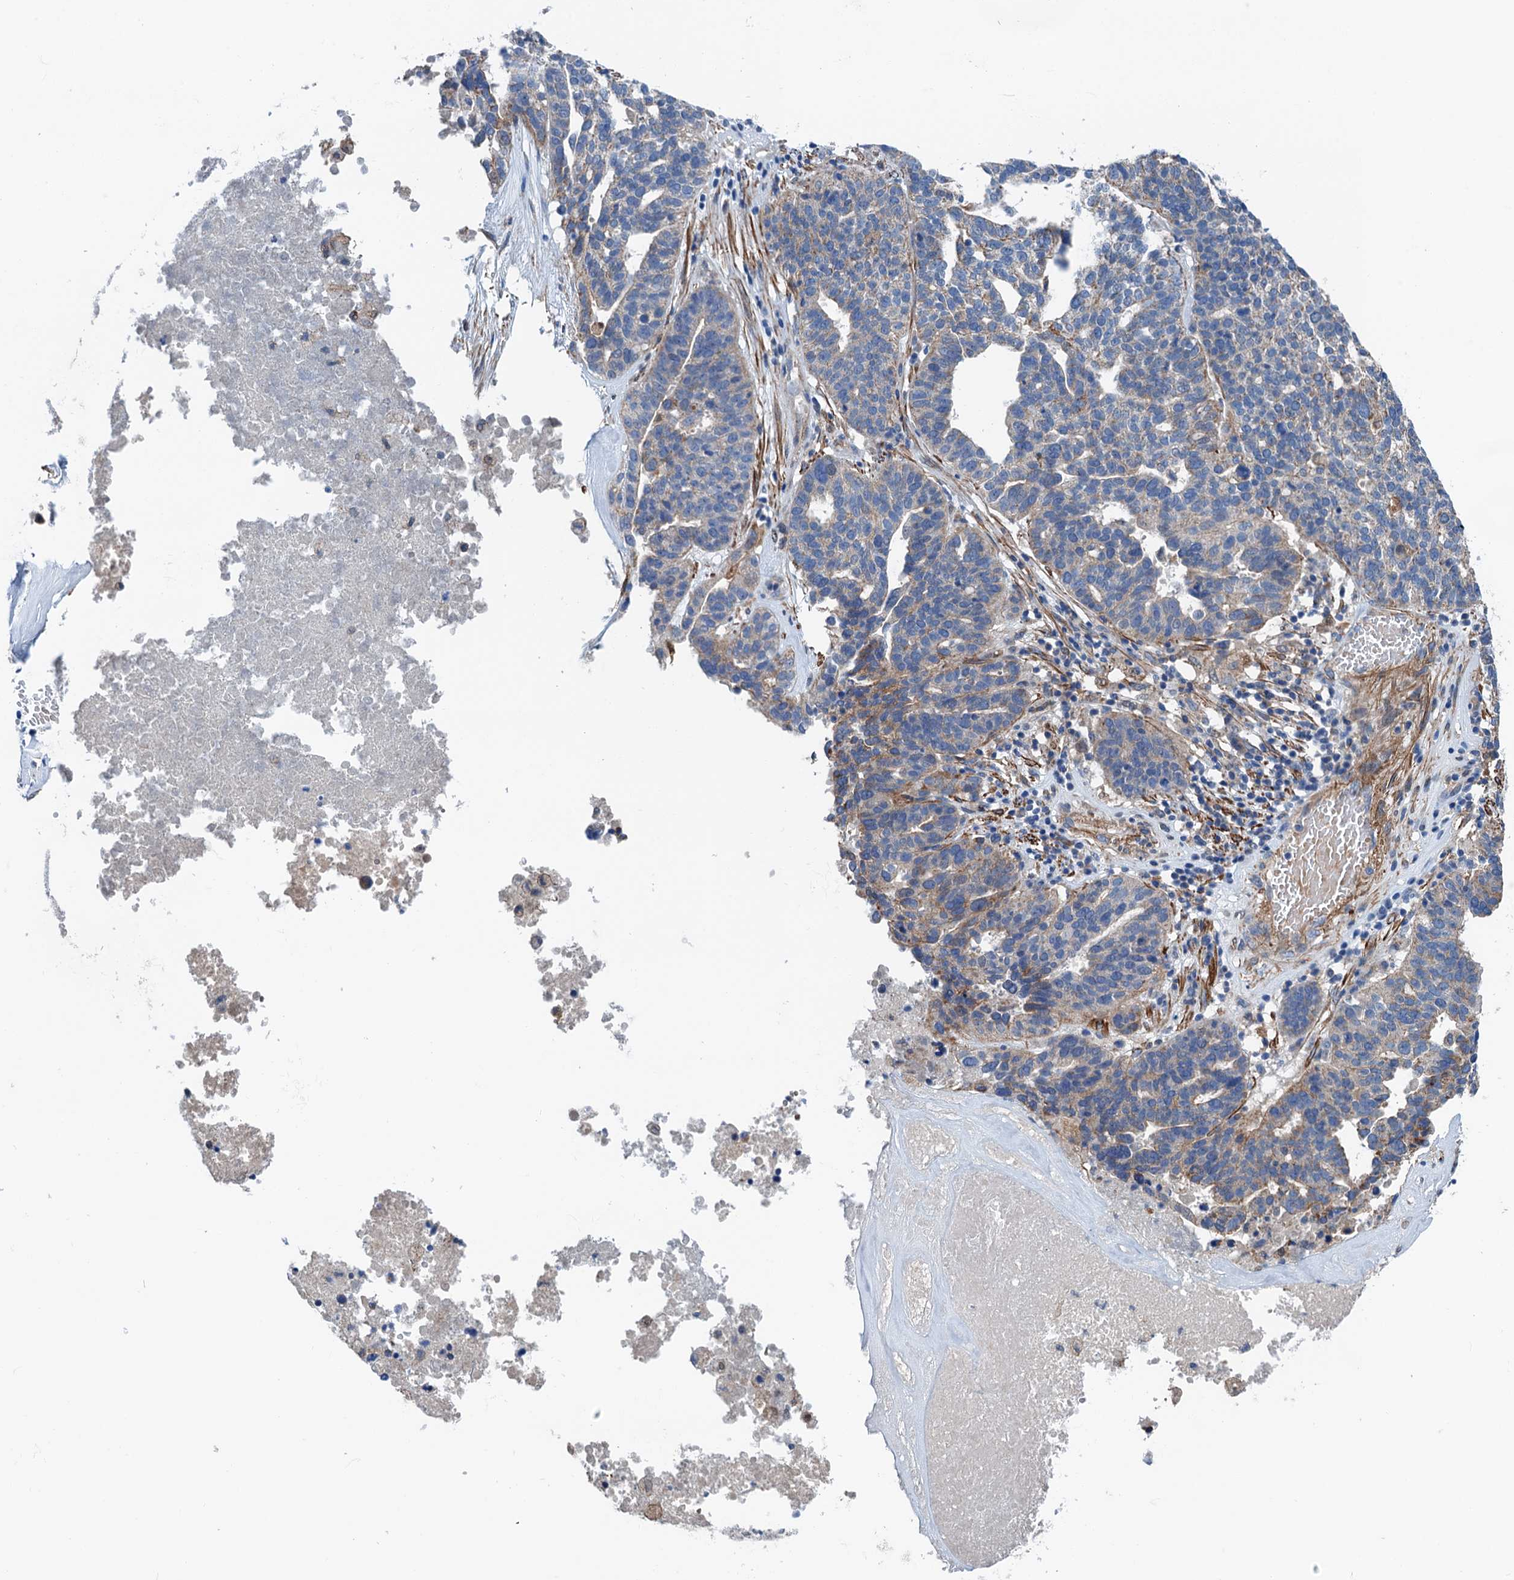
{"staining": {"intensity": "moderate", "quantity": "<25%", "location": "cytoplasmic/membranous"}, "tissue": "ovarian cancer", "cell_type": "Tumor cells", "image_type": "cancer", "snomed": [{"axis": "morphology", "description": "Cystadenocarcinoma, serous, NOS"}, {"axis": "topography", "description": "Ovary"}], "caption": "Immunohistochemical staining of ovarian serous cystadenocarcinoma shows moderate cytoplasmic/membranous protein expression in approximately <25% of tumor cells.", "gene": "CSTPP1", "patient": {"sex": "female", "age": 59}}